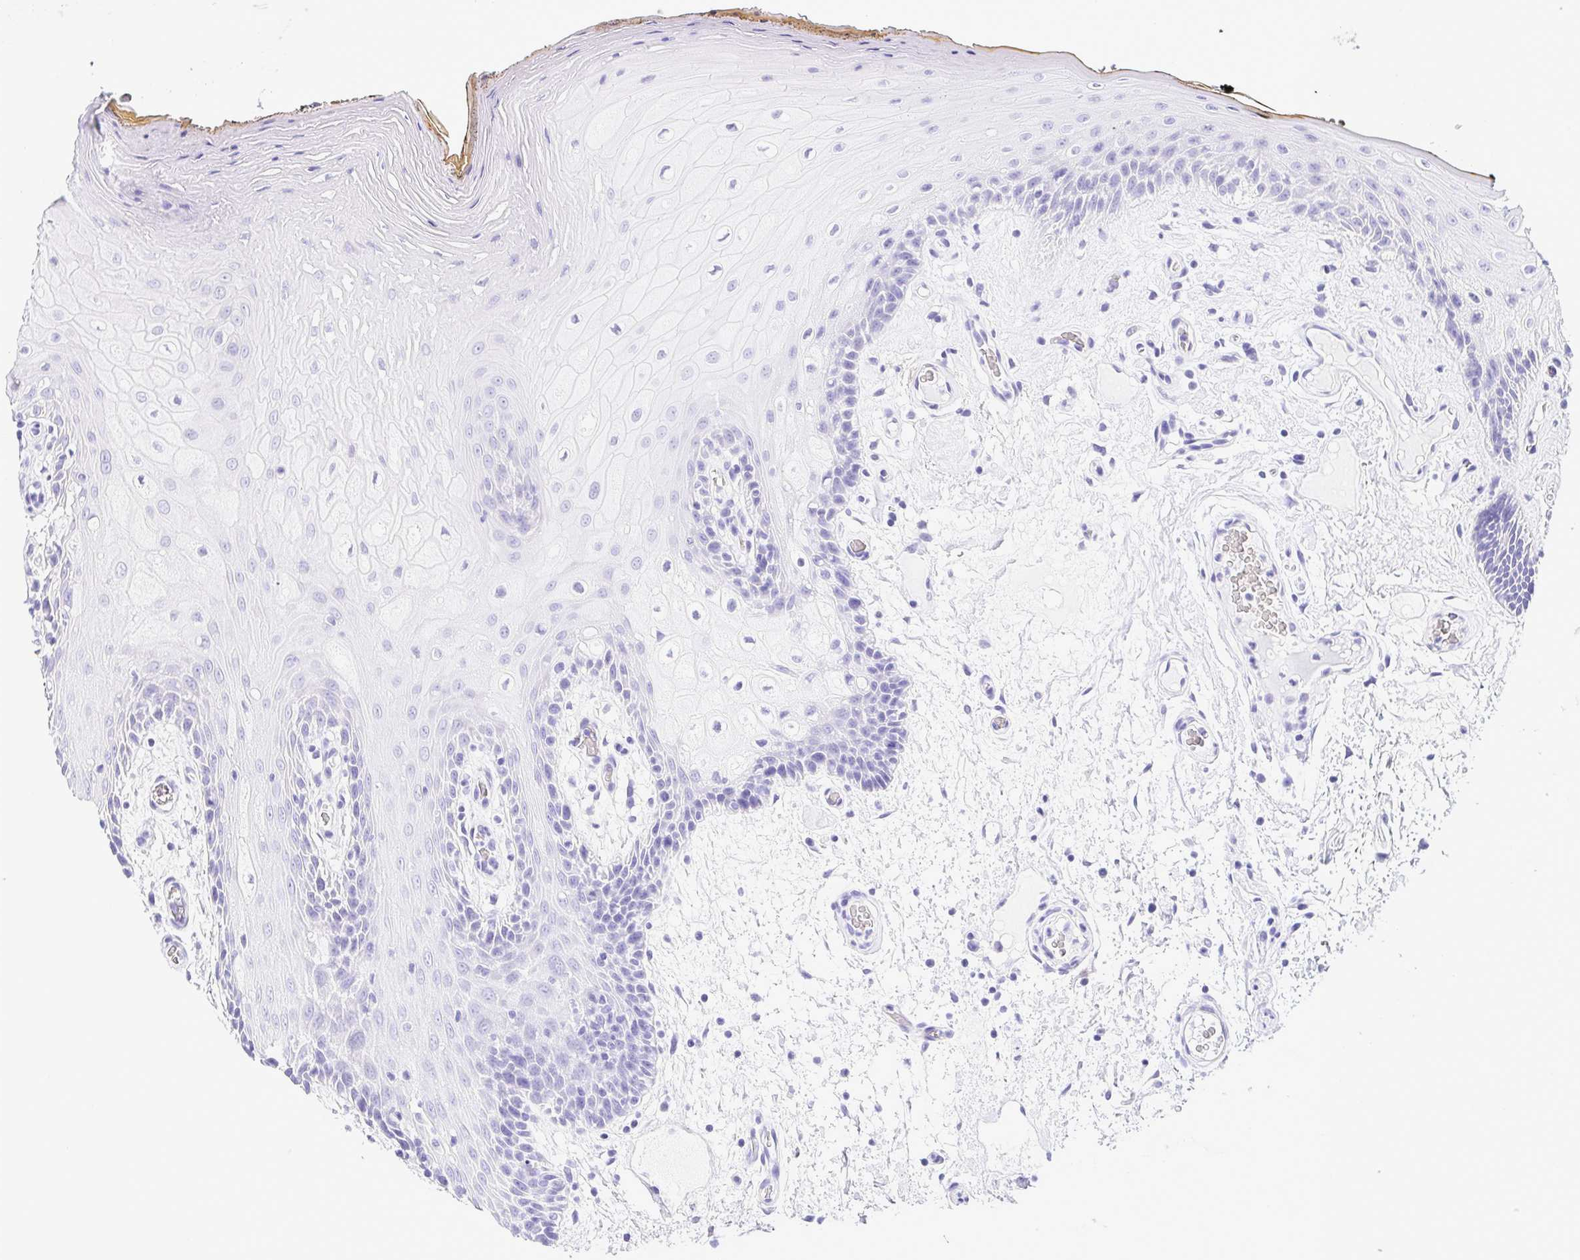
{"staining": {"intensity": "negative", "quantity": "none", "location": "none"}, "tissue": "oral mucosa", "cell_type": "Squamous epithelial cells", "image_type": "normal", "snomed": [{"axis": "morphology", "description": "Normal tissue, NOS"}, {"axis": "morphology", "description": "Squamous cell carcinoma, NOS"}, {"axis": "topography", "description": "Oral tissue"}, {"axis": "topography", "description": "Head-Neck"}], "caption": "There is no significant staining in squamous epithelial cells of oral mucosa. Brightfield microscopy of IHC stained with DAB (3,3'-diaminobenzidine) (brown) and hematoxylin (blue), captured at high magnification.", "gene": "EPB42", "patient": {"sex": "male", "age": 52}}